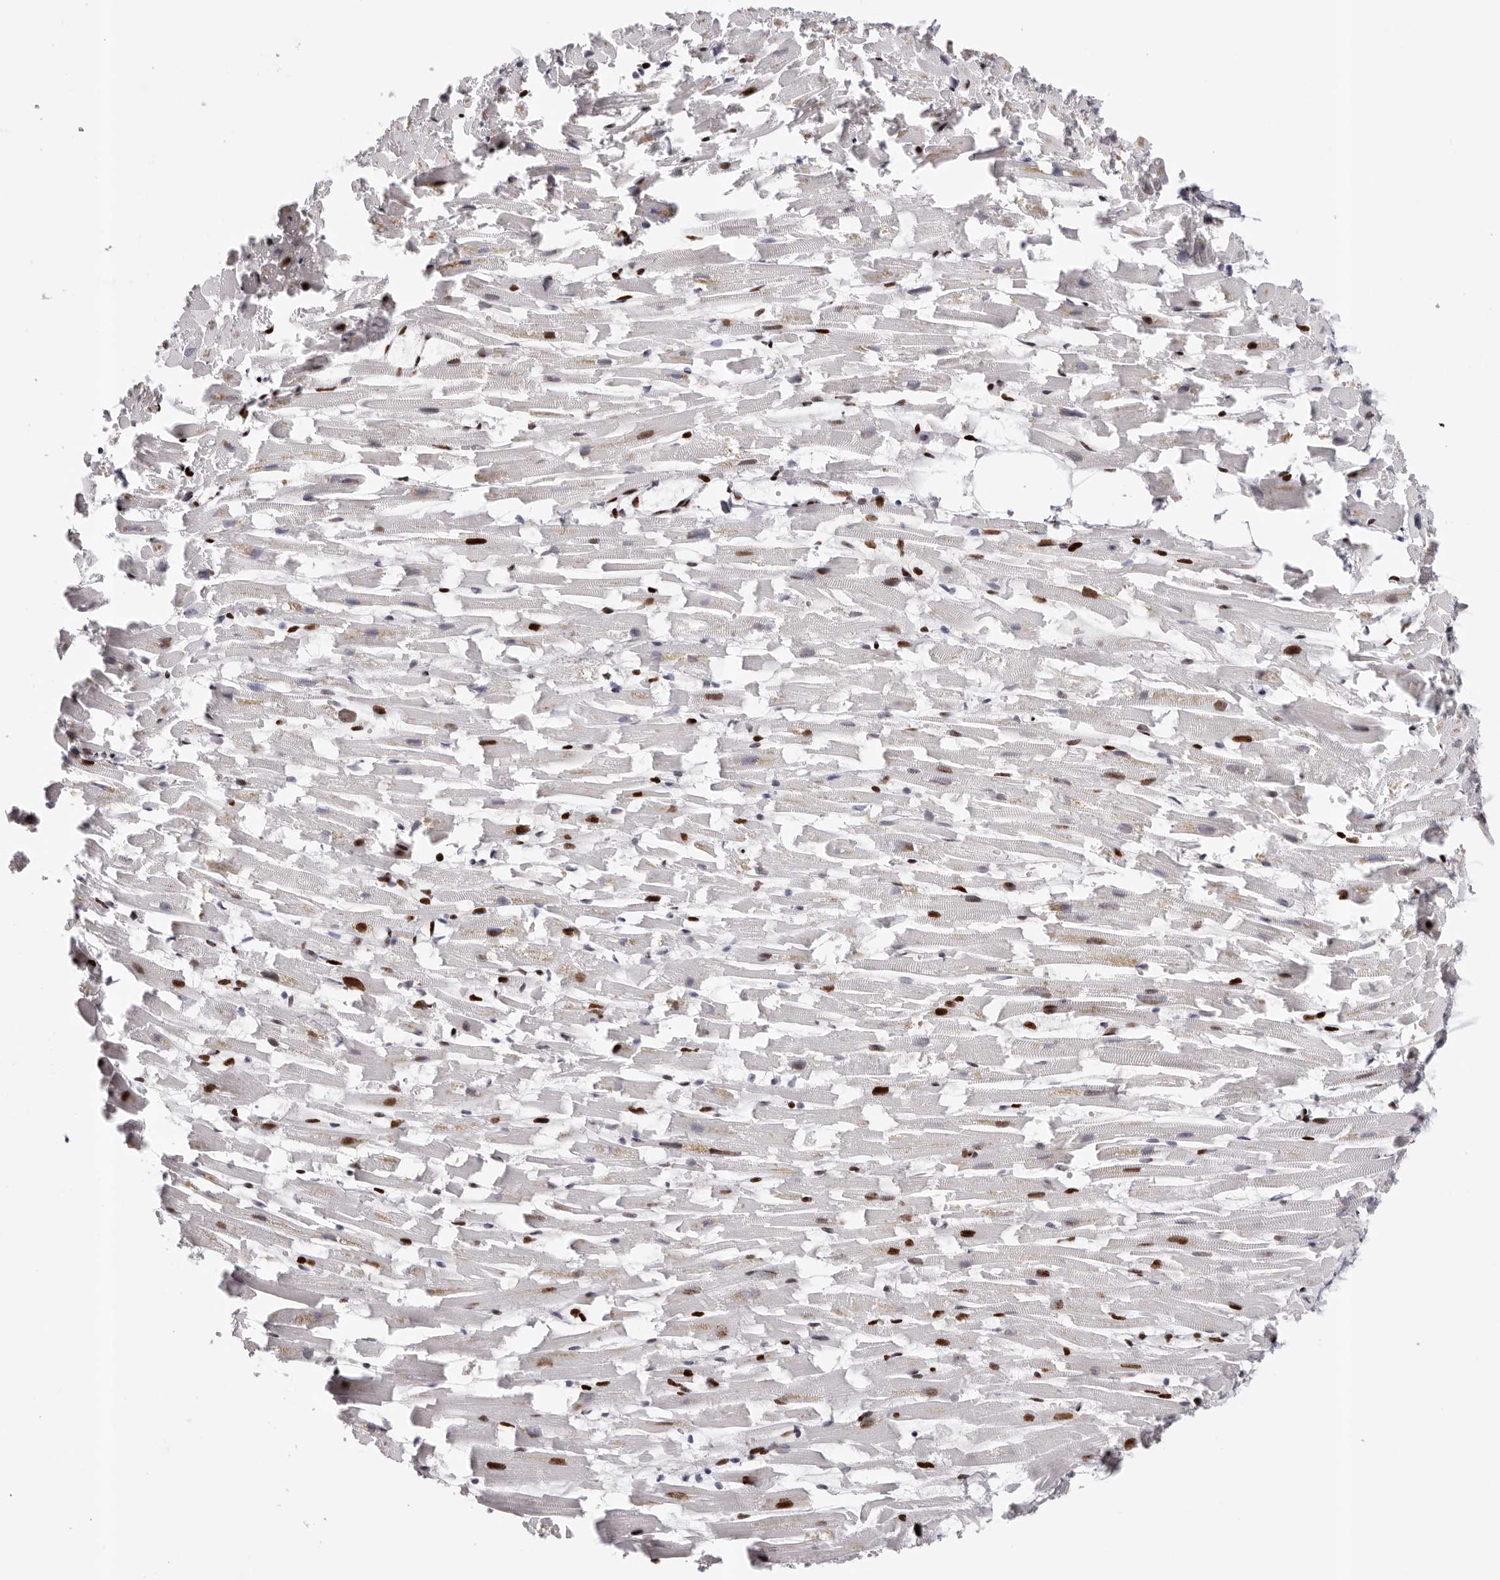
{"staining": {"intensity": "strong", "quantity": "25%-75%", "location": "nuclear"}, "tissue": "heart muscle", "cell_type": "Cardiomyocytes", "image_type": "normal", "snomed": [{"axis": "morphology", "description": "Normal tissue, NOS"}, {"axis": "topography", "description": "Heart"}], "caption": "The immunohistochemical stain labels strong nuclear positivity in cardiomyocytes of benign heart muscle. The staining was performed using DAB (3,3'-diaminobenzidine), with brown indicating positive protein expression. Nuclei are stained blue with hematoxylin.", "gene": "NUP153", "patient": {"sex": "female", "age": 64}}